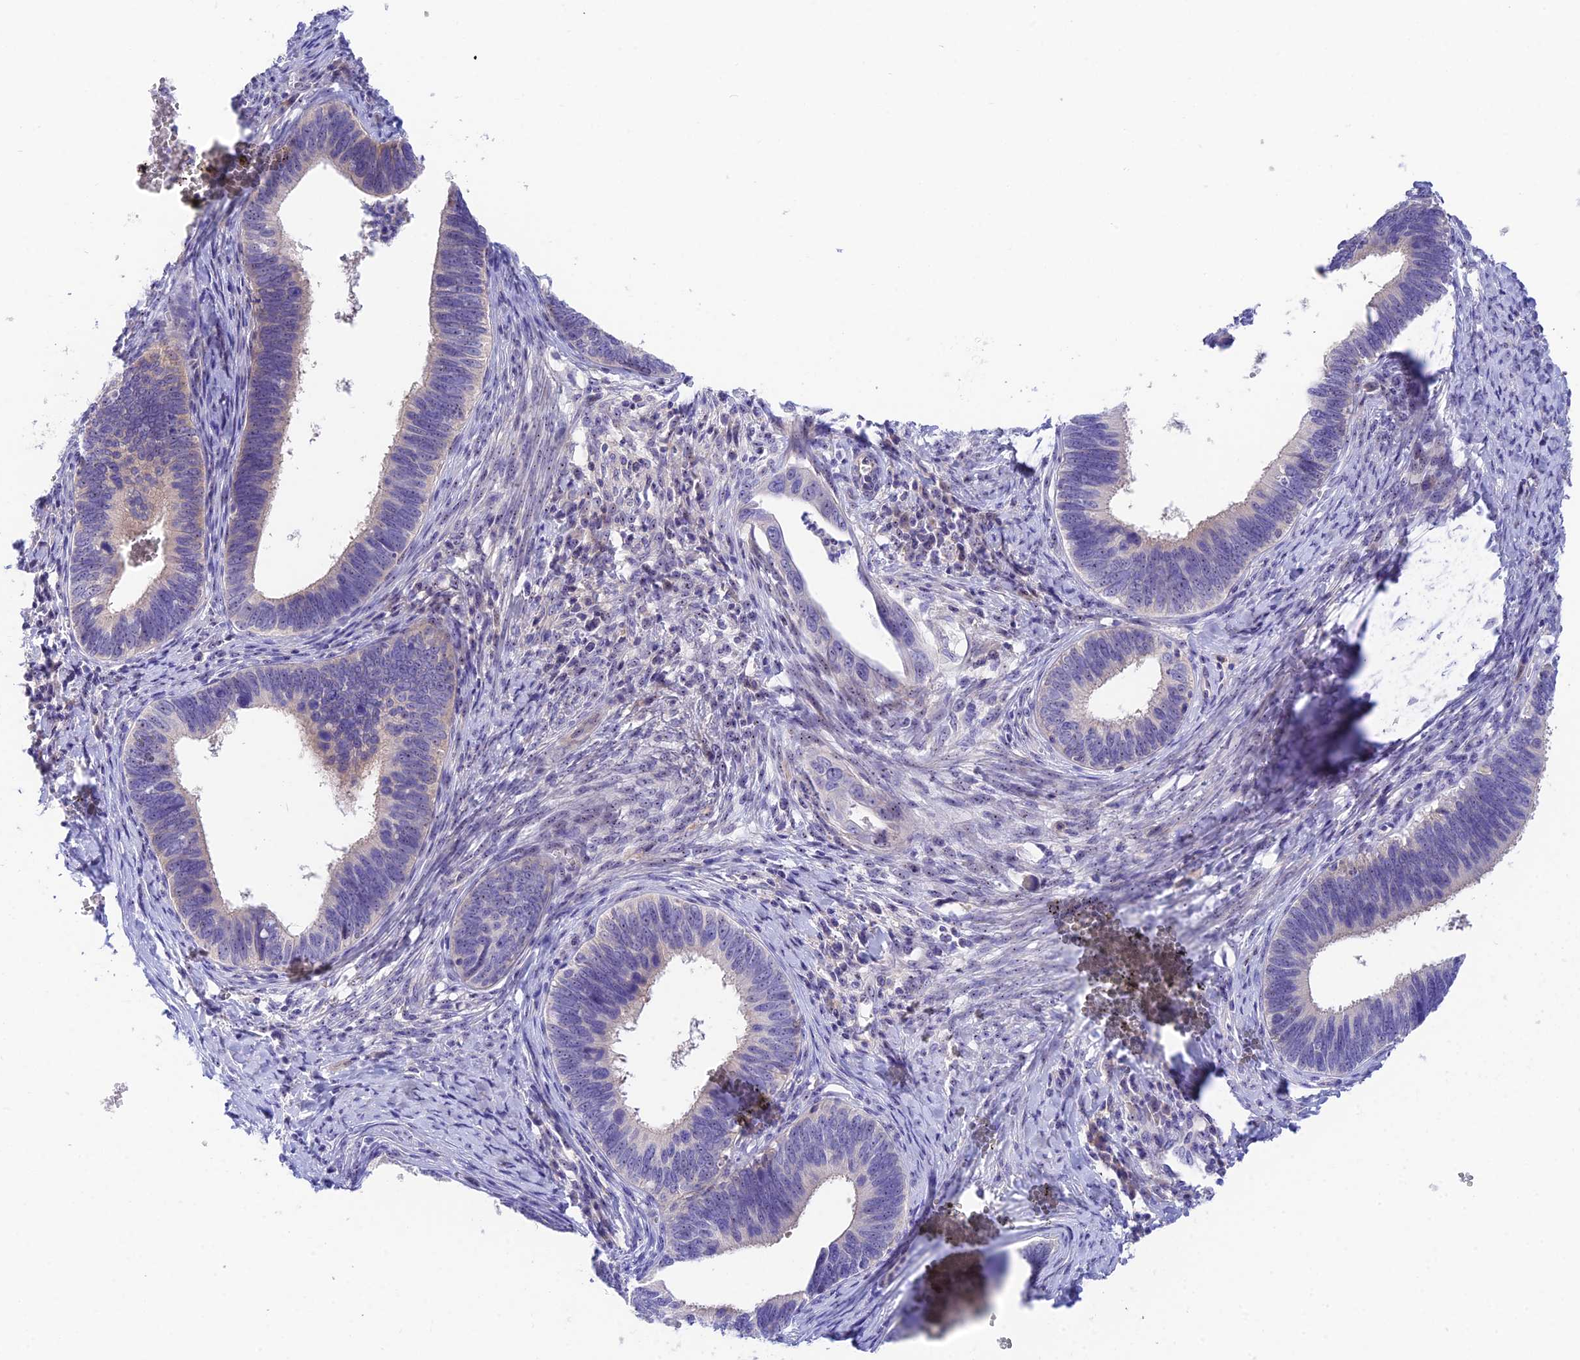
{"staining": {"intensity": "negative", "quantity": "none", "location": "none"}, "tissue": "cervical cancer", "cell_type": "Tumor cells", "image_type": "cancer", "snomed": [{"axis": "morphology", "description": "Adenocarcinoma, NOS"}, {"axis": "topography", "description": "Cervix"}], "caption": "Tumor cells show no significant expression in cervical cancer.", "gene": "DUSP29", "patient": {"sex": "female", "age": 42}}